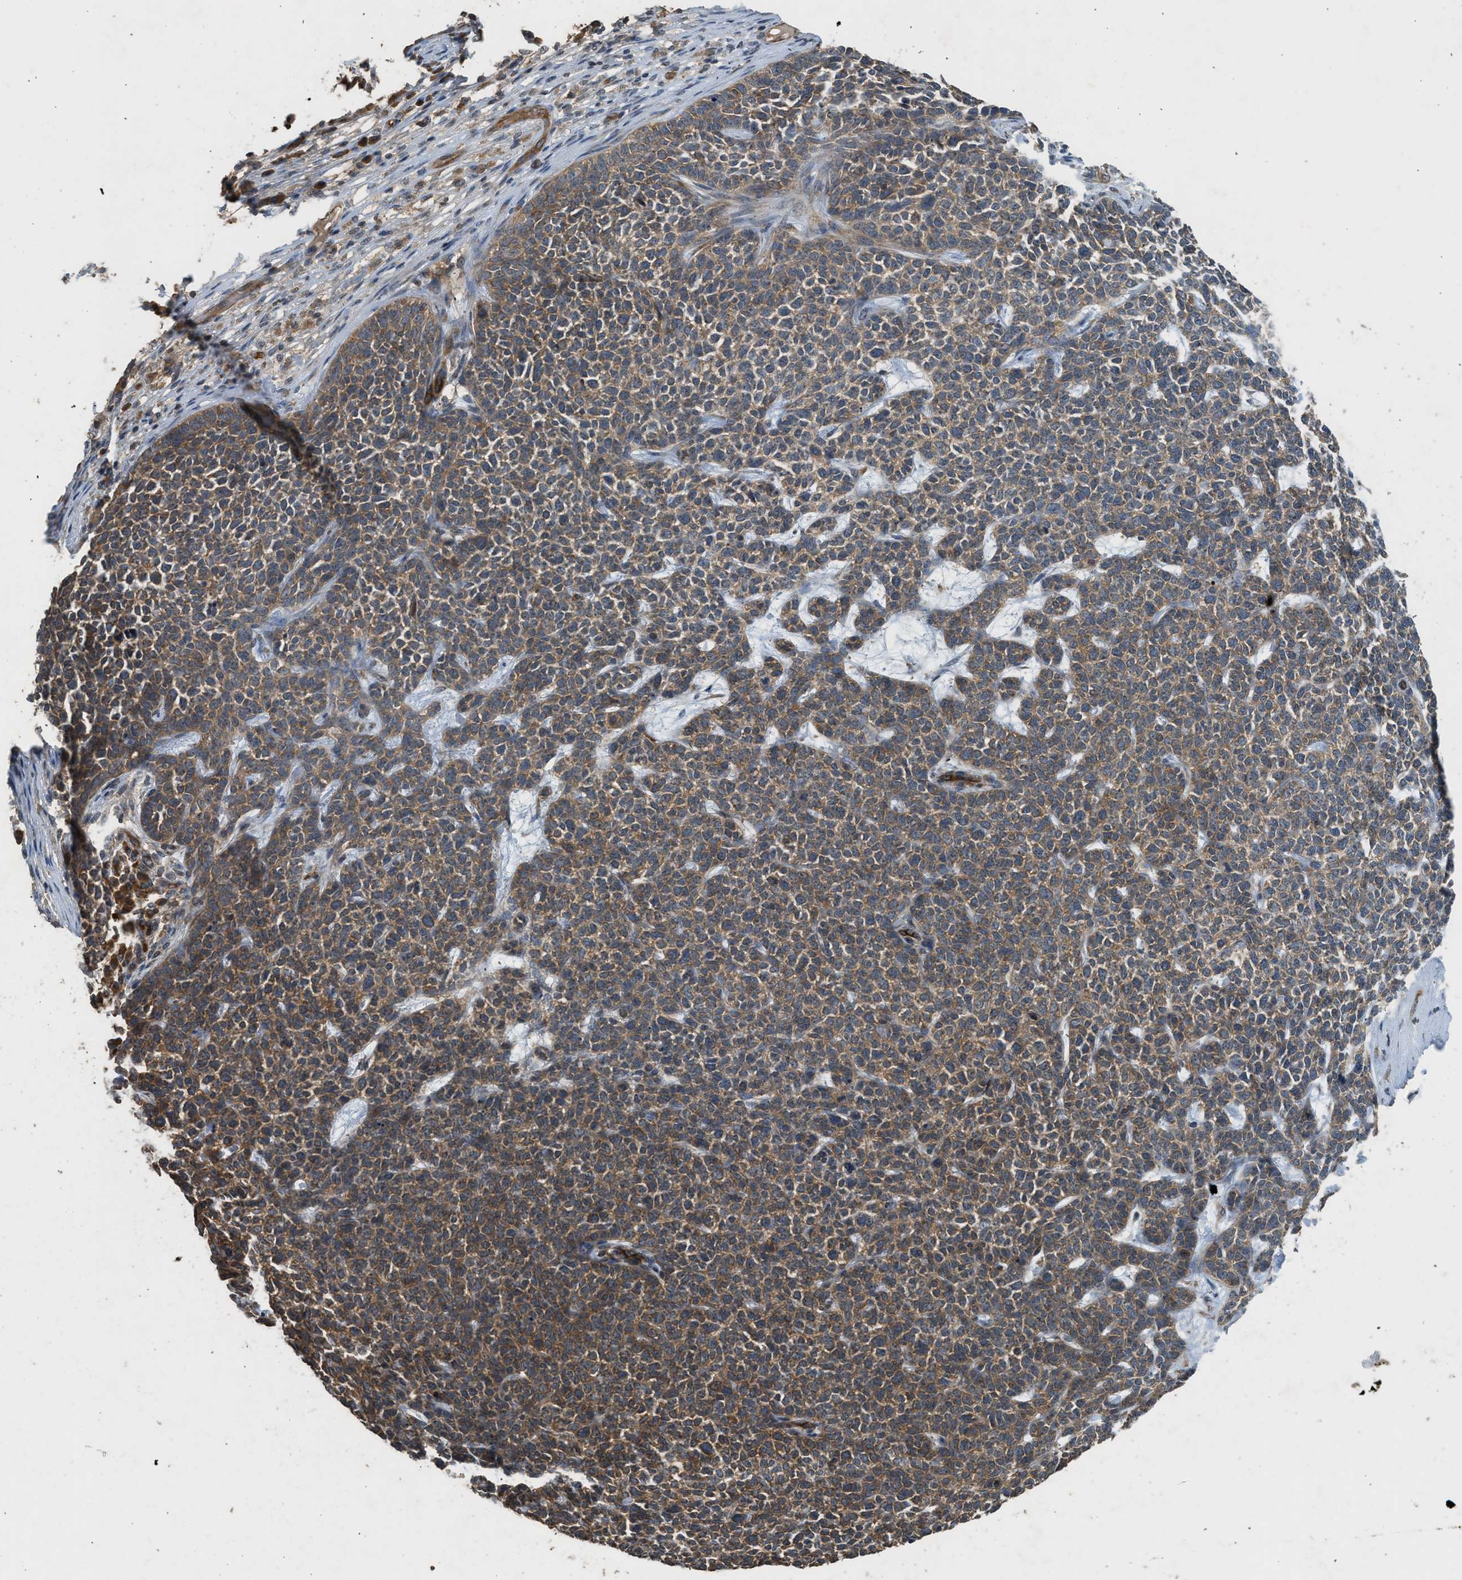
{"staining": {"intensity": "moderate", "quantity": ">75%", "location": "cytoplasmic/membranous"}, "tissue": "skin cancer", "cell_type": "Tumor cells", "image_type": "cancer", "snomed": [{"axis": "morphology", "description": "Basal cell carcinoma"}, {"axis": "topography", "description": "Skin"}], "caption": "A medium amount of moderate cytoplasmic/membranous positivity is seen in about >75% of tumor cells in skin cancer tissue. (IHC, brightfield microscopy, high magnification).", "gene": "HIP1R", "patient": {"sex": "female", "age": 84}}